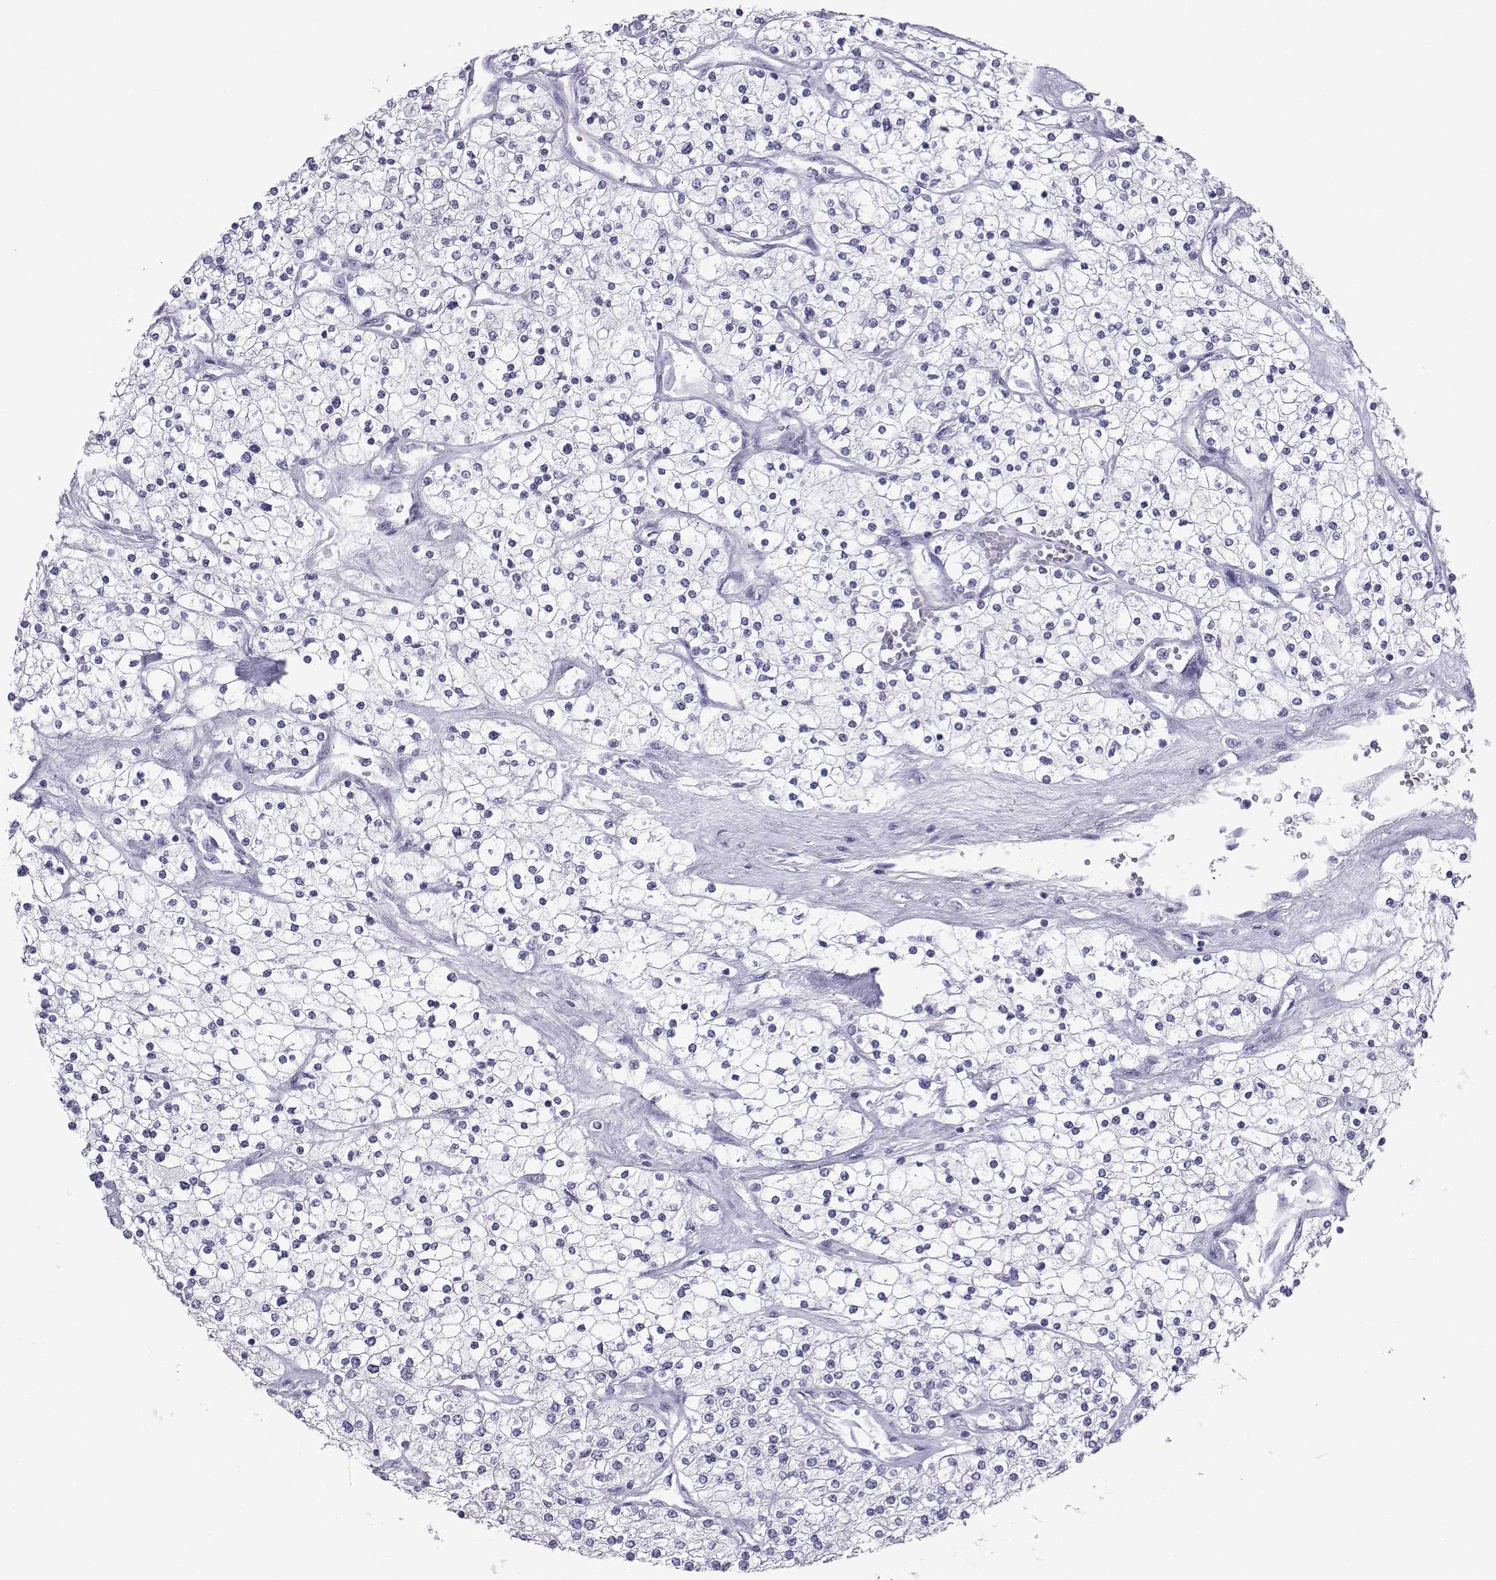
{"staining": {"intensity": "negative", "quantity": "none", "location": "none"}, "tissue": "renal cancer", "cell_type": "Tumor cells", "image_type": "cancer", "snomed": [{"axis": "morphology", "description": "Adenocarcinoma, NOS"}, {"axis": "topography", "description": "Kidney"}], "caption": "Histopathology image shows no significant protein expression in tumor cells of renal cancer. (Immunohistochemistry (ihc), brightfield microscopy, high magnification).", "gene": "LORICRIN", "patient": {"sex": "male", "age": 80}}